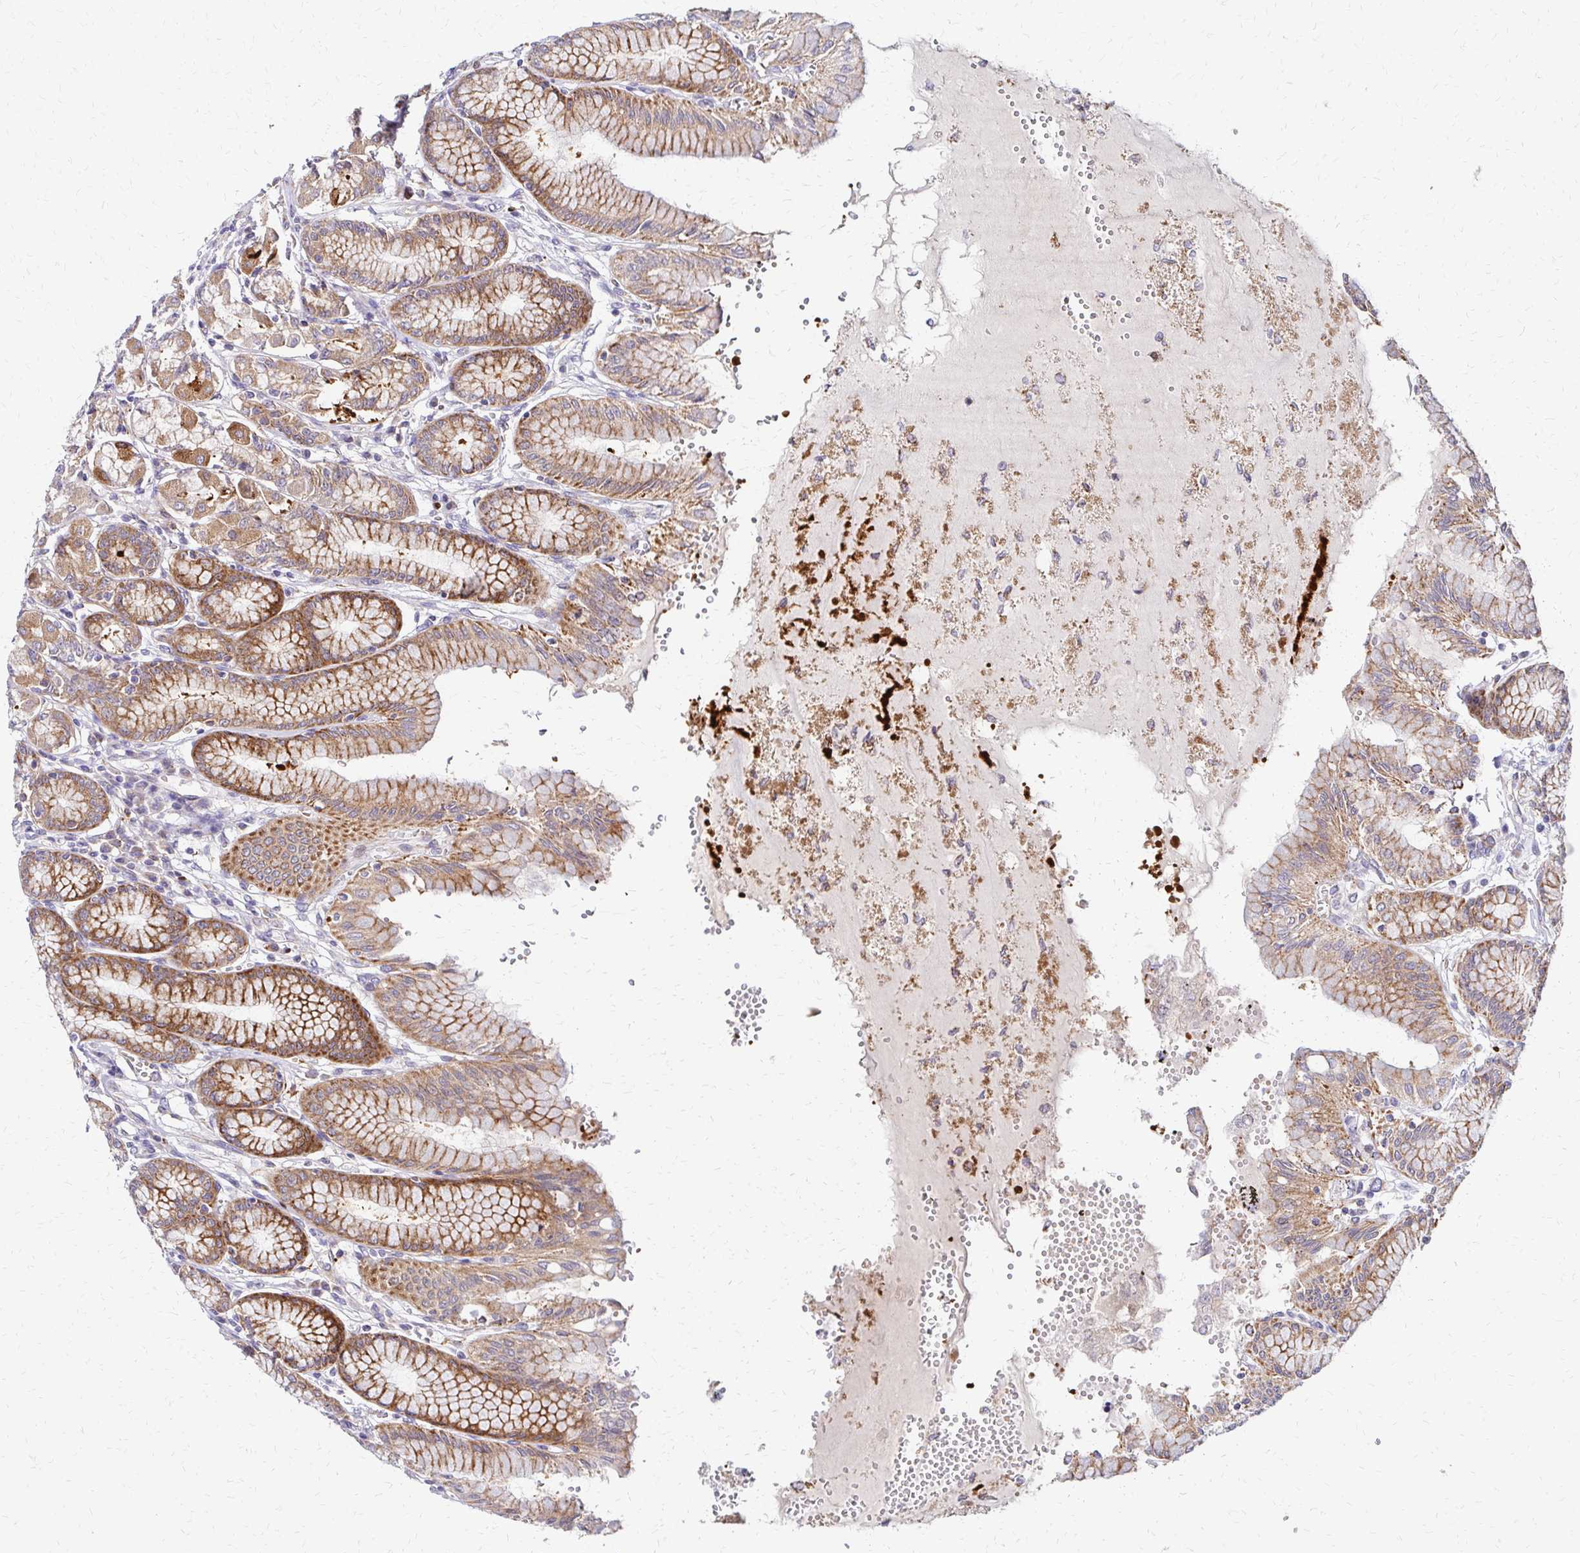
{"staining": {"intensity": "moderate", "quantity": ">75%", "location": "cytoplasmic/membranous"}, "tissue": "stomach", "cell_type": "Glandular cells", "image_type": "normal", "snomed": [{"axis": "morphology", "description": "Normal tissue, NOS"}, {"axis": "topography", "description": "Stomach"}, {"axis": "topography", "description": "Stomach, lower"}], "caption": "Normal stomach demonstrates moderate cytoplasmic/membranous staining in approximately >75% of glandular cells The staining was performed using DAB (3,3'-diaminobenzidine) to visualize the protein expression in brown, while the nuclei were stained in blue with hematoxylin (Magnification: 20x)..", "gene": "IDUA", "patient": {"sex": "male", "age": 76}}